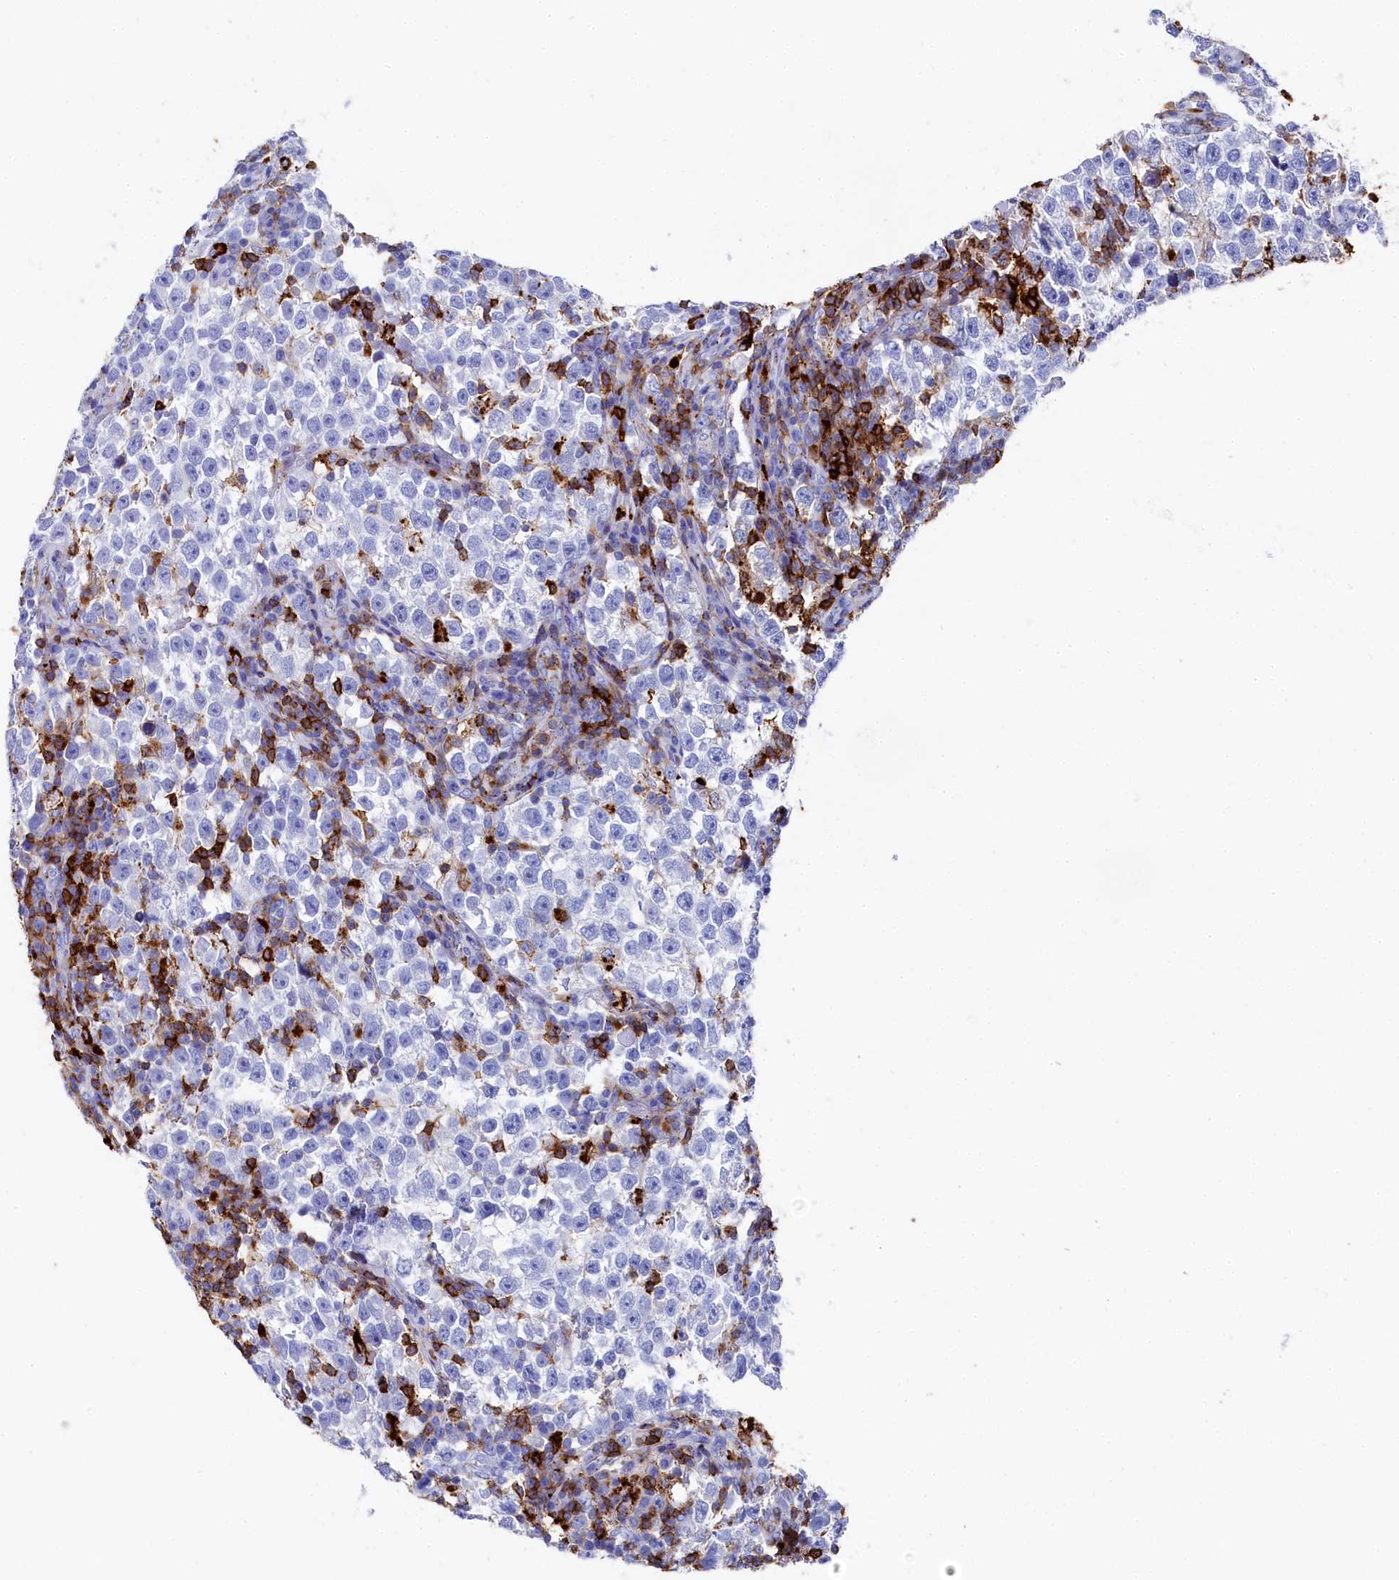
{"staining": {"intensity": "negative", "quantity": "none", "location": "none"}, "tissue": "testis cancer", "cell_type": "Tumor cells", "image_type": "cancer", "snomed": [{"axis": "morphology", "description": "Normal tissue, NOS"}, {"axis": "morphology", "description": "Seminoma, NOS"}, {"axis": "topography", "description": "Testis"}], "caption": "This histopathology image is of testis cancer stained with immunohistochemistry to label a protein in brown with the nuclei are counter-stained blue. There is no positivity in tumor cells.", "gene": "PLAC8", "patient": {"sex": "male", "age": 43}}